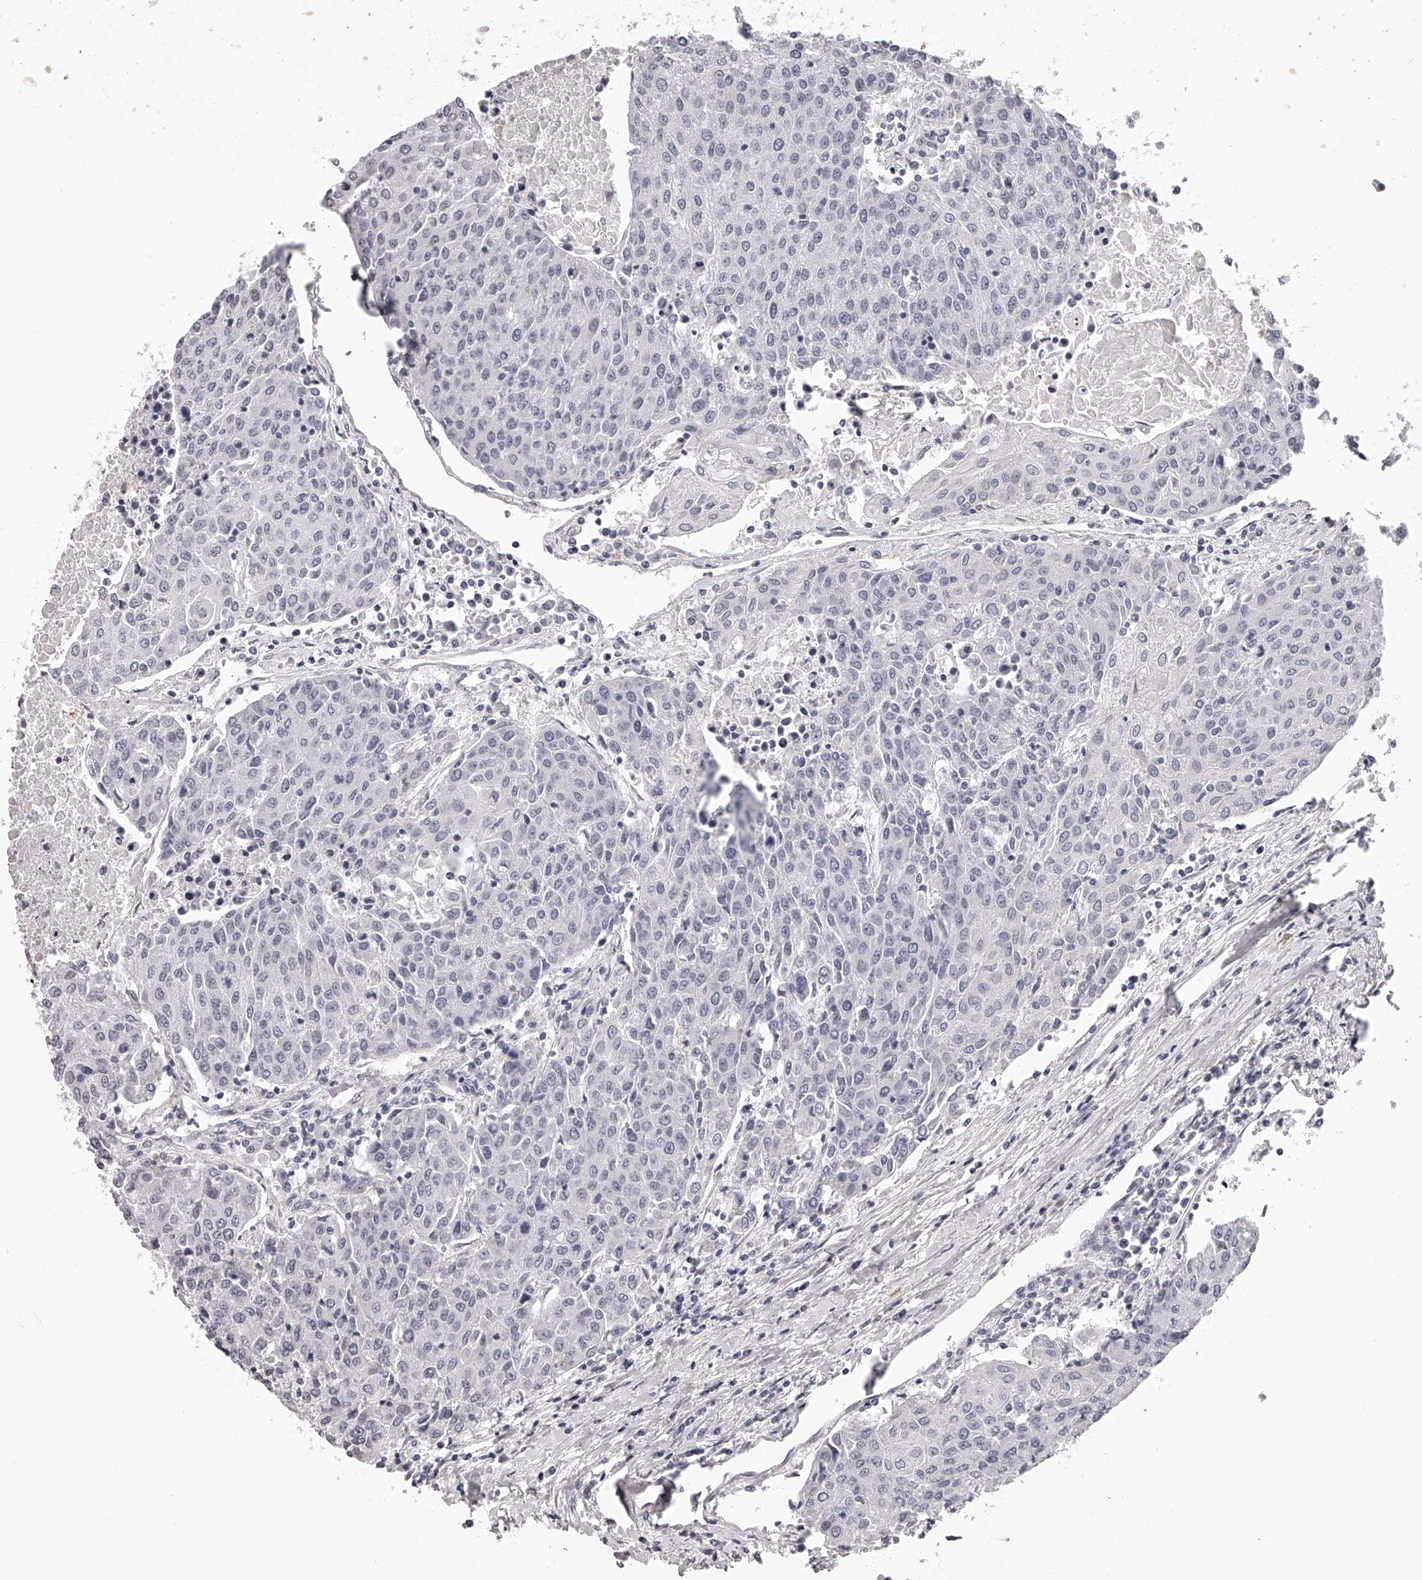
{"staining": {"intensity": "negative", "quantity": "none", "location": "none"}, "tissue": "urothelial cancer", "cell_type": "Tumor cells", "image_type": "cancer", "snomed": [{"axis": "morphology", "description": "Urothelial carcinoma, High grade"}, {"axis": "topography", "description": "Urinary bladder"}], "caption": "A micrograph of human high-grade urothelial carcinoma is negative for staining in tumor cells.", "gene": "DMRT1", "patient": {"sex": "female", "age": 85}}